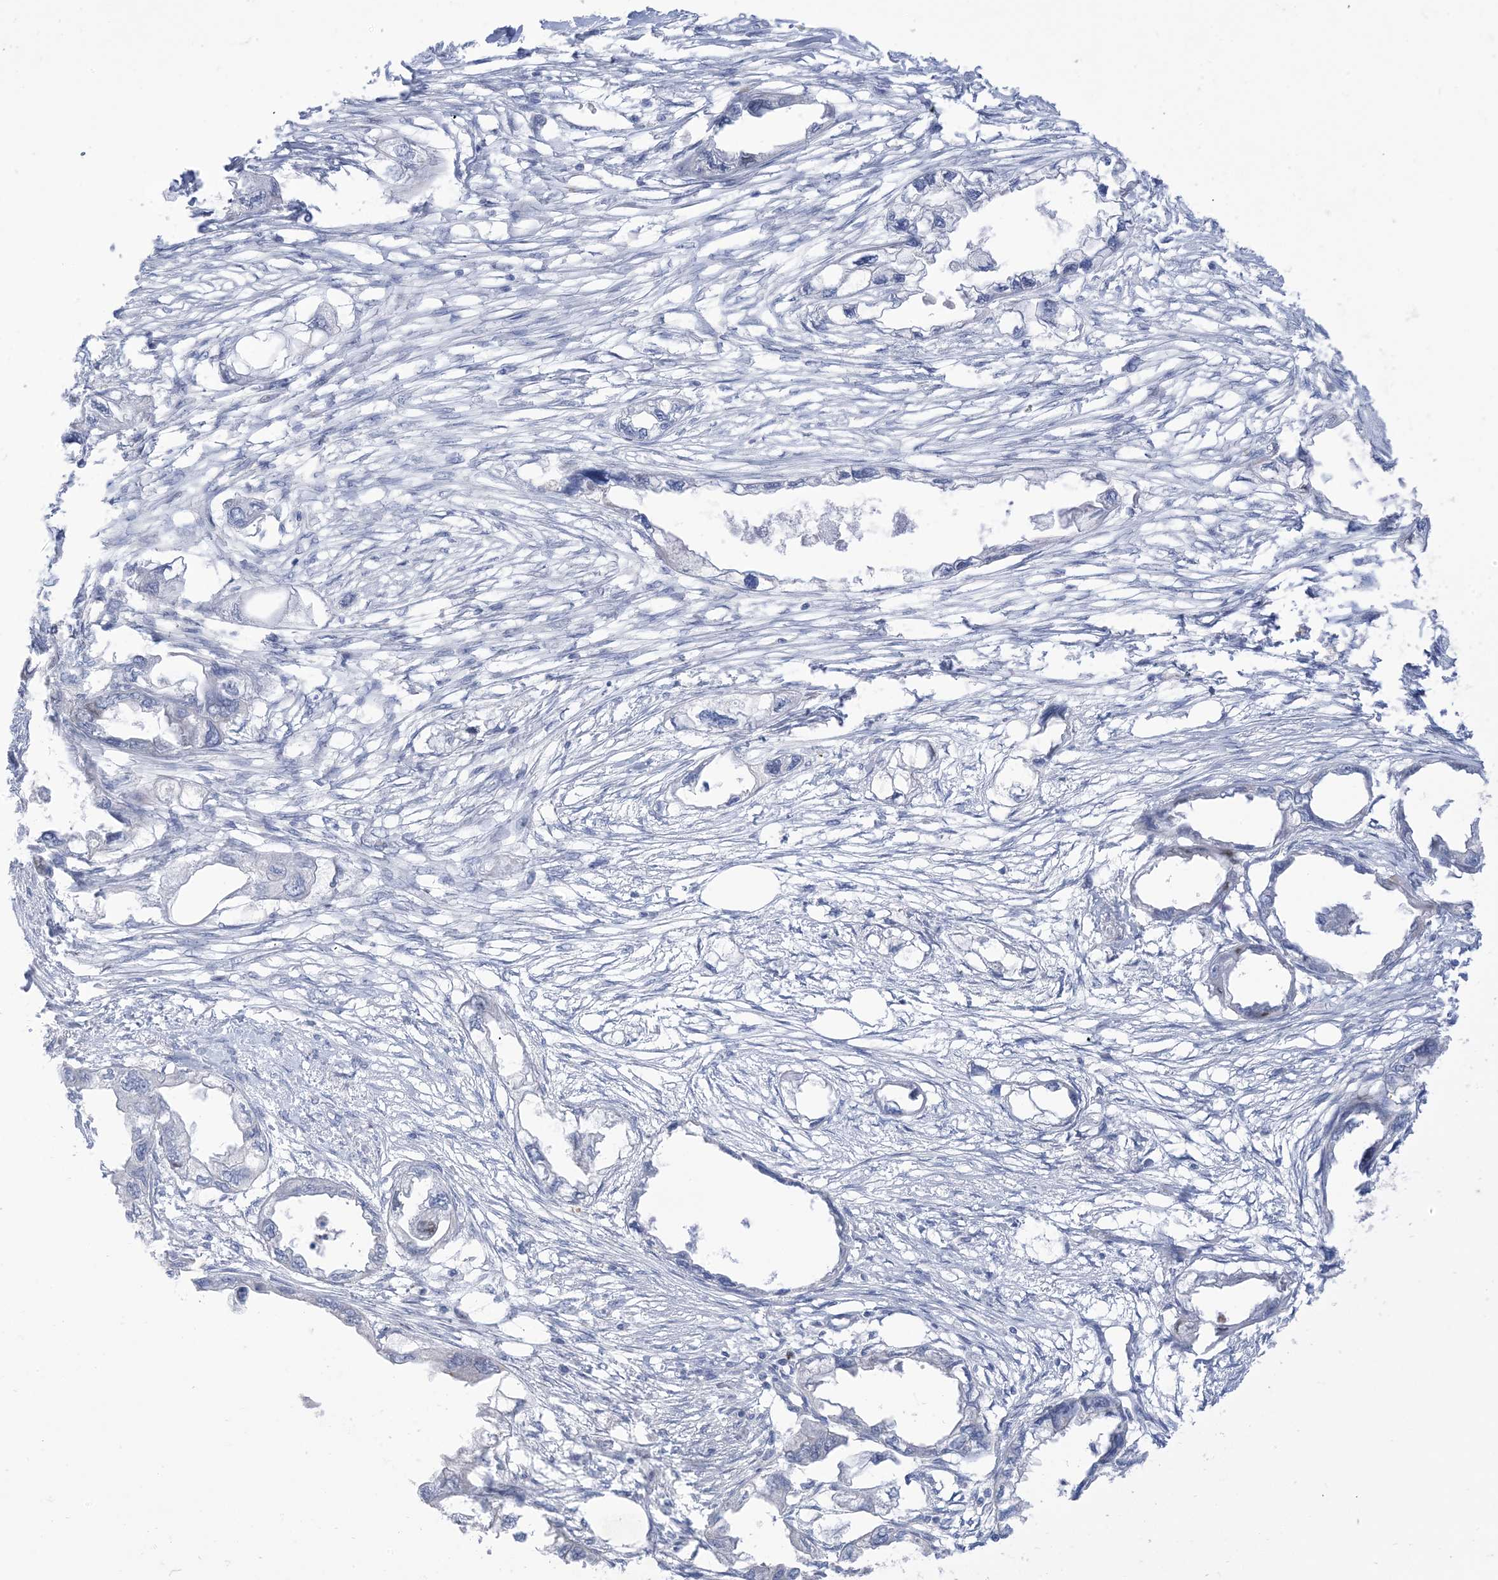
{"staining": {"intensity": "negative", "quantity": "none", "location": "none"}, "tissue": "endometrial cancer", "cell_type": "Tumor cells", "image_type": "cancer", "snomed": [{"axis": "morphology", "description": "Adenocarcinoma, NOS"}, {"axis": "morphology", "description": "Adenocarcinoma, metastatic, NOS"}, {"axis": "topography", "description": "Adipose tissue"}, {"axis": "topography", "description": "Endometrium"}], "caption": "DAB (3,3'-diaminobenzidine) immunohistochemical staining of endometrial cancer displays no significant positivity in tumor cells. (Stains: DAB IHC with hematoxylin counter stain, Microscopy: brightfield microscopy at high magnification).", "gene": "MTHFD2L", "patient": {"sex": "female", "age": 67}}